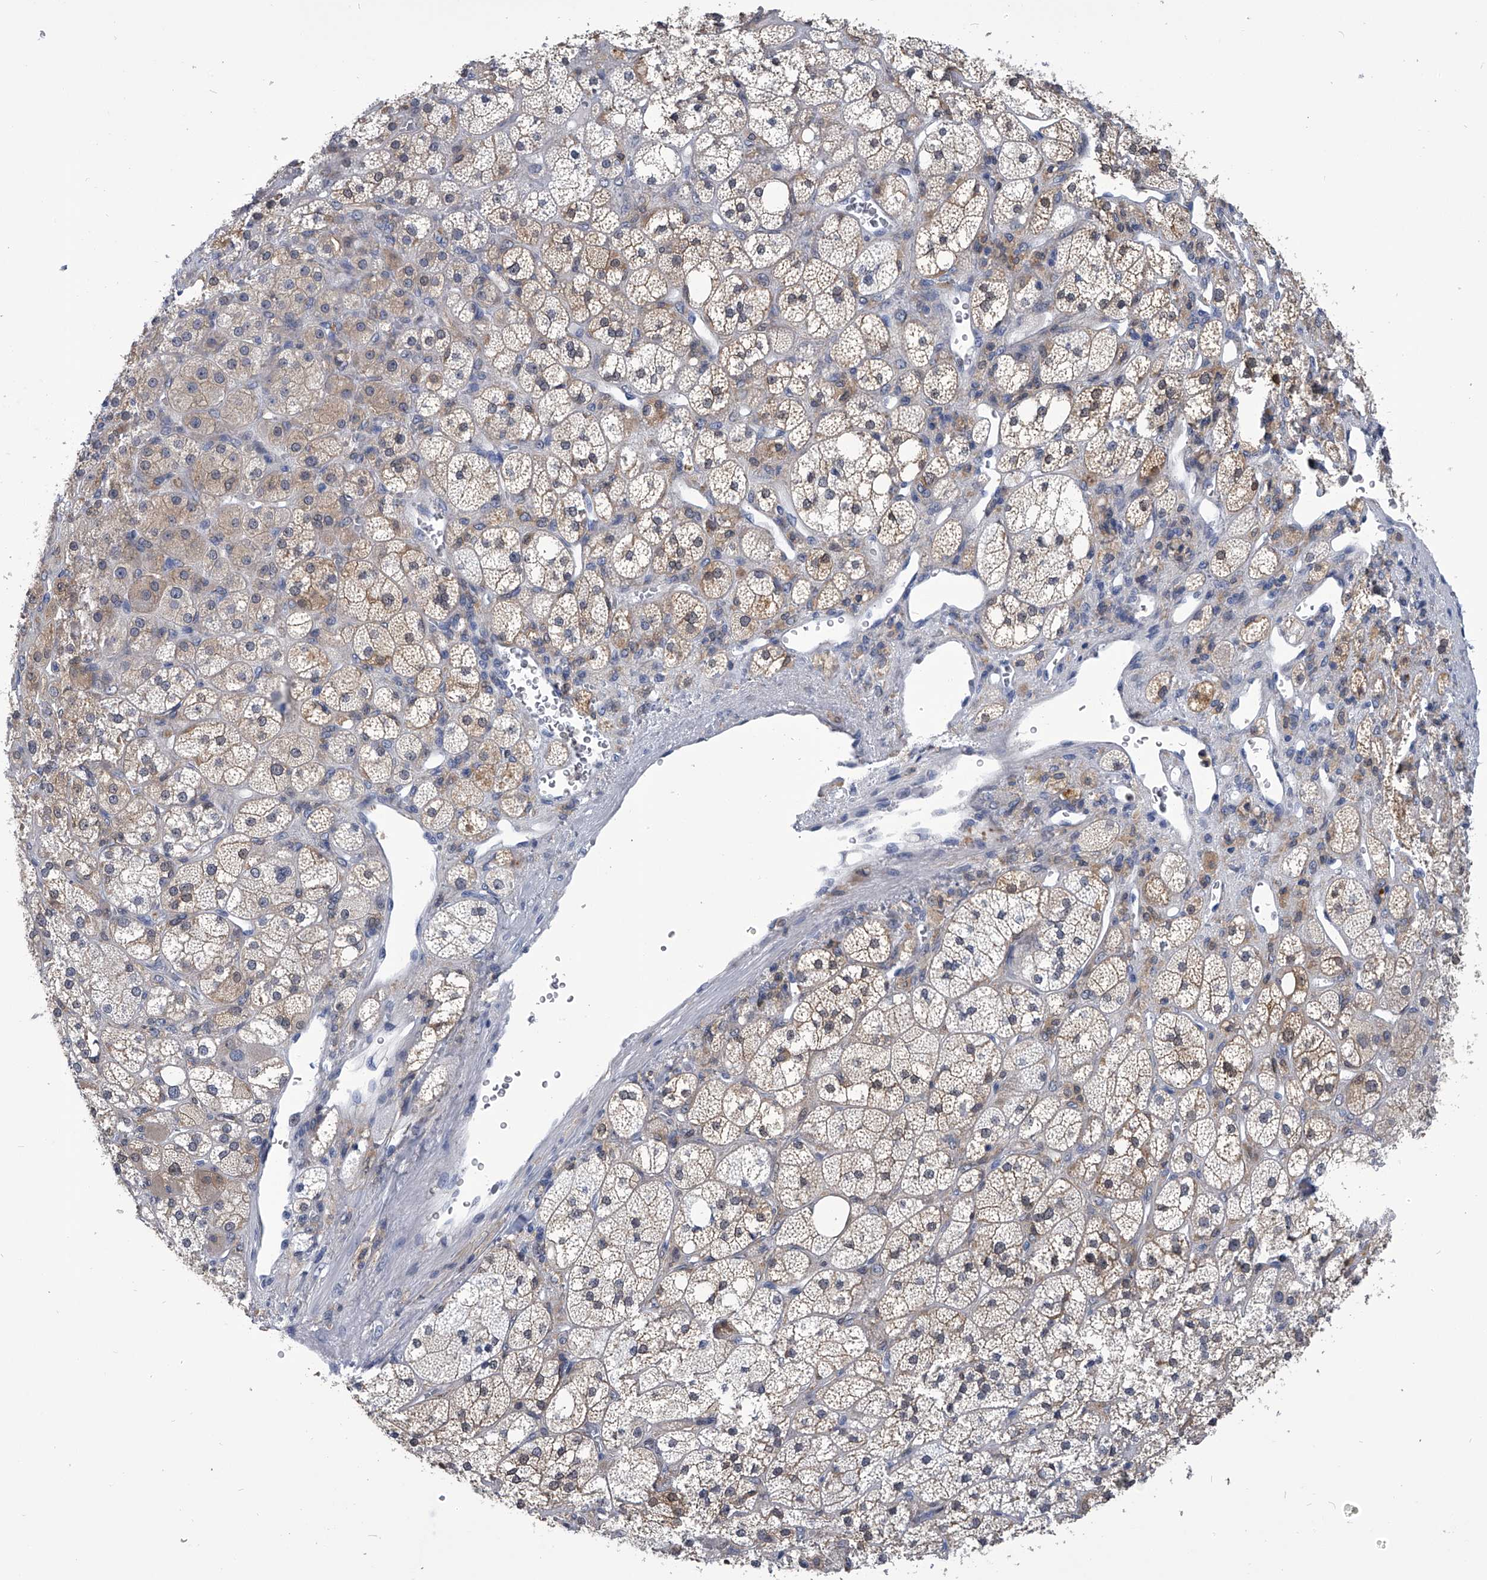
{"staining": {"intensity": "moderate", "quantity": ">75%", "location": "cytoplasmic/membranous"}, "tissue": "adrenal gland", "cell_type": "Glandular cells", "image_type": "normal", "snomed": [{"axis": "morphology", "description": "Normal tissue, NOS"}, {"axis": "topography", "description": "Adrenal gland"}], "caption": "Immunohistochemistry histopathology image of unremarkable adrenal gland: human adrenal gland stained using IHC shows medium levels of moderate protein expression localized specifically in the cytoplasmic/membranous of glandular cells, appearing as a cytoplasmic/membranous brown color.", "gene": "PDXK", "patient": {"sex": "male", "age": 61}}